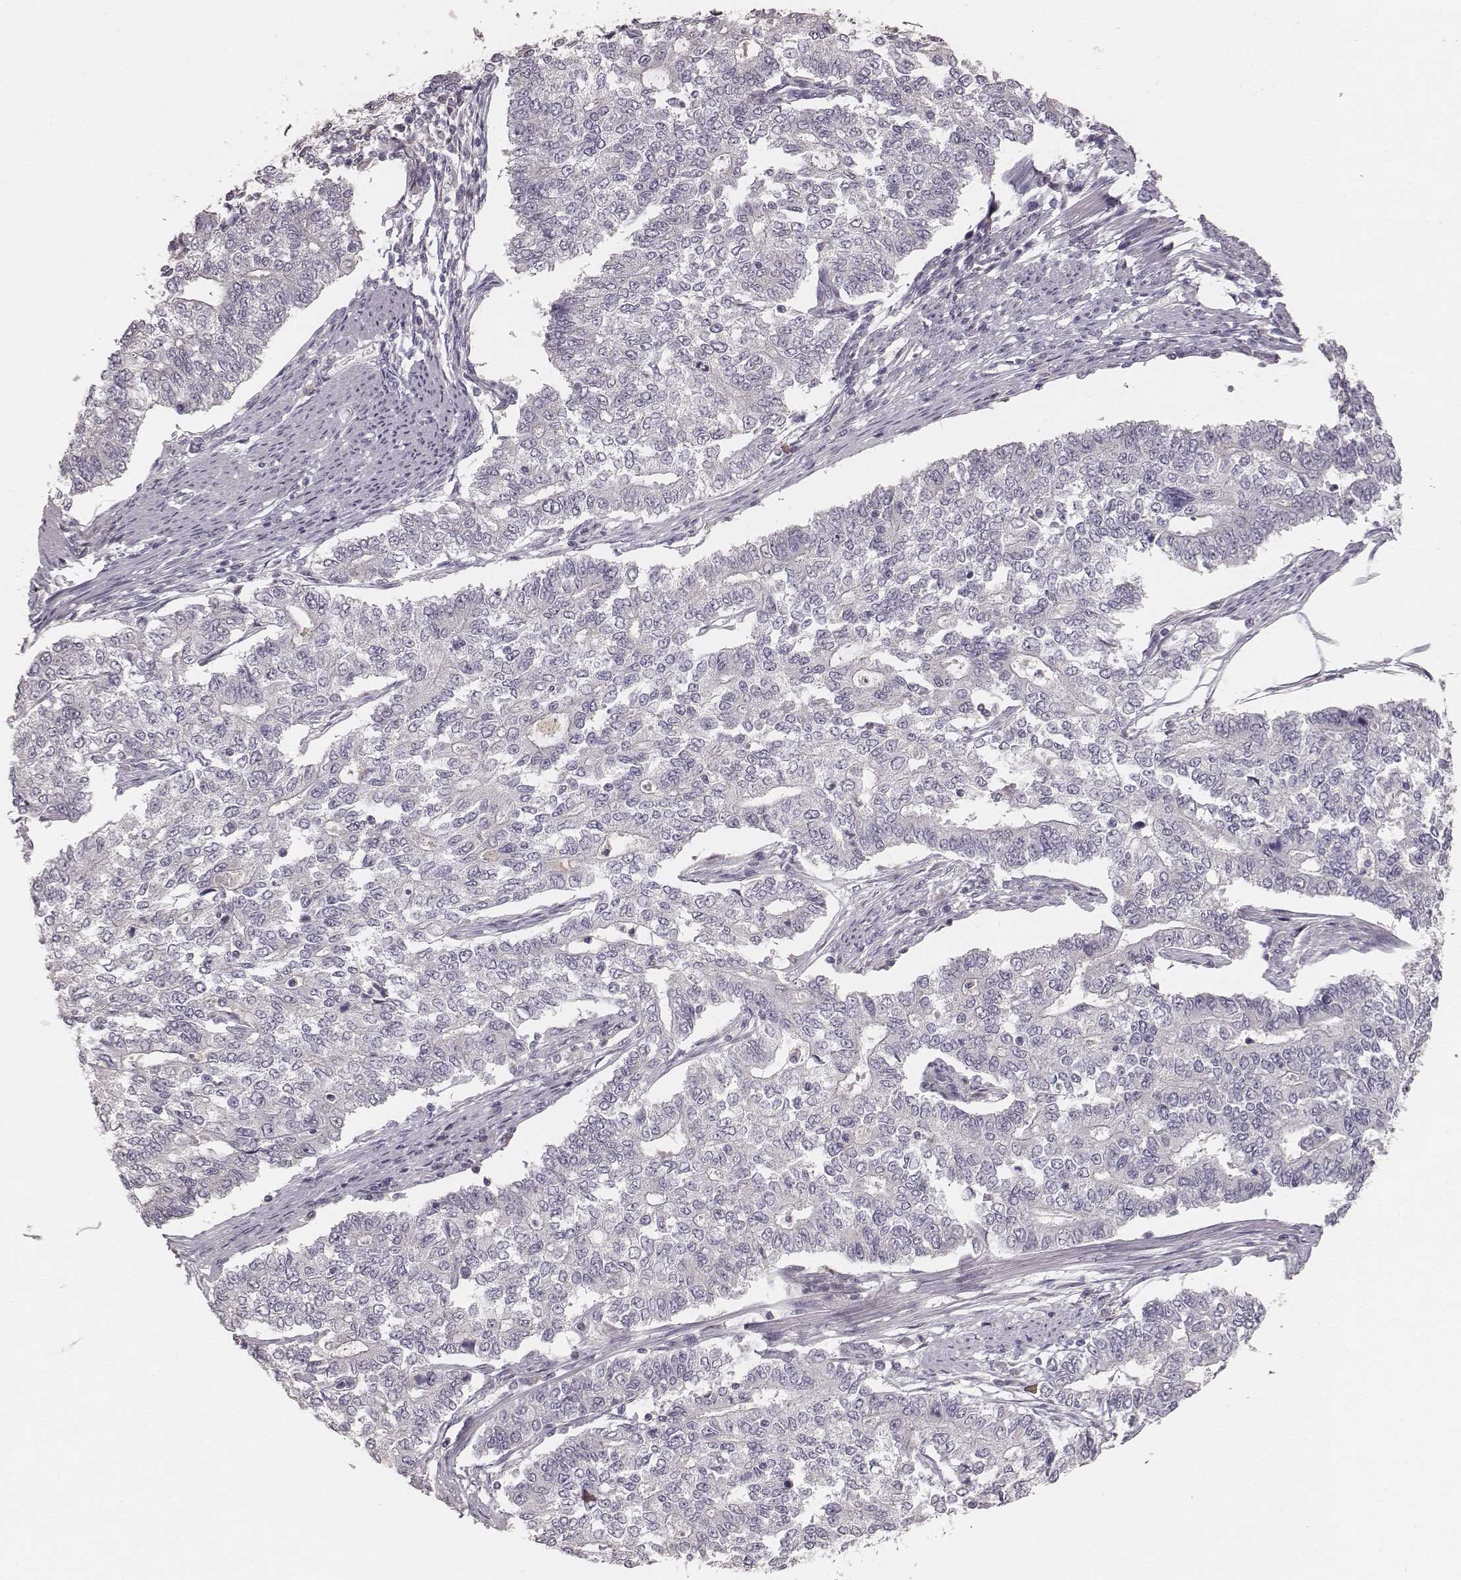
{"staining": {"intensity": "negative", "quantity": "none", "location": "none"}, "tissue": "endometrial cancer", "cell_type": "Tumor cells", "image_type": "cancer", "snomed": [{"axis": "morphology", "description": "Adenocarcinoma, NOS"}, {"axis": "topography", "description": "Uterus"}], "caption": "Micrograph shows no significant protein staining in tumor cells of endometrial cancer.", "gene": "LY6K", "patient": {"sex": "female", "age": 59}}